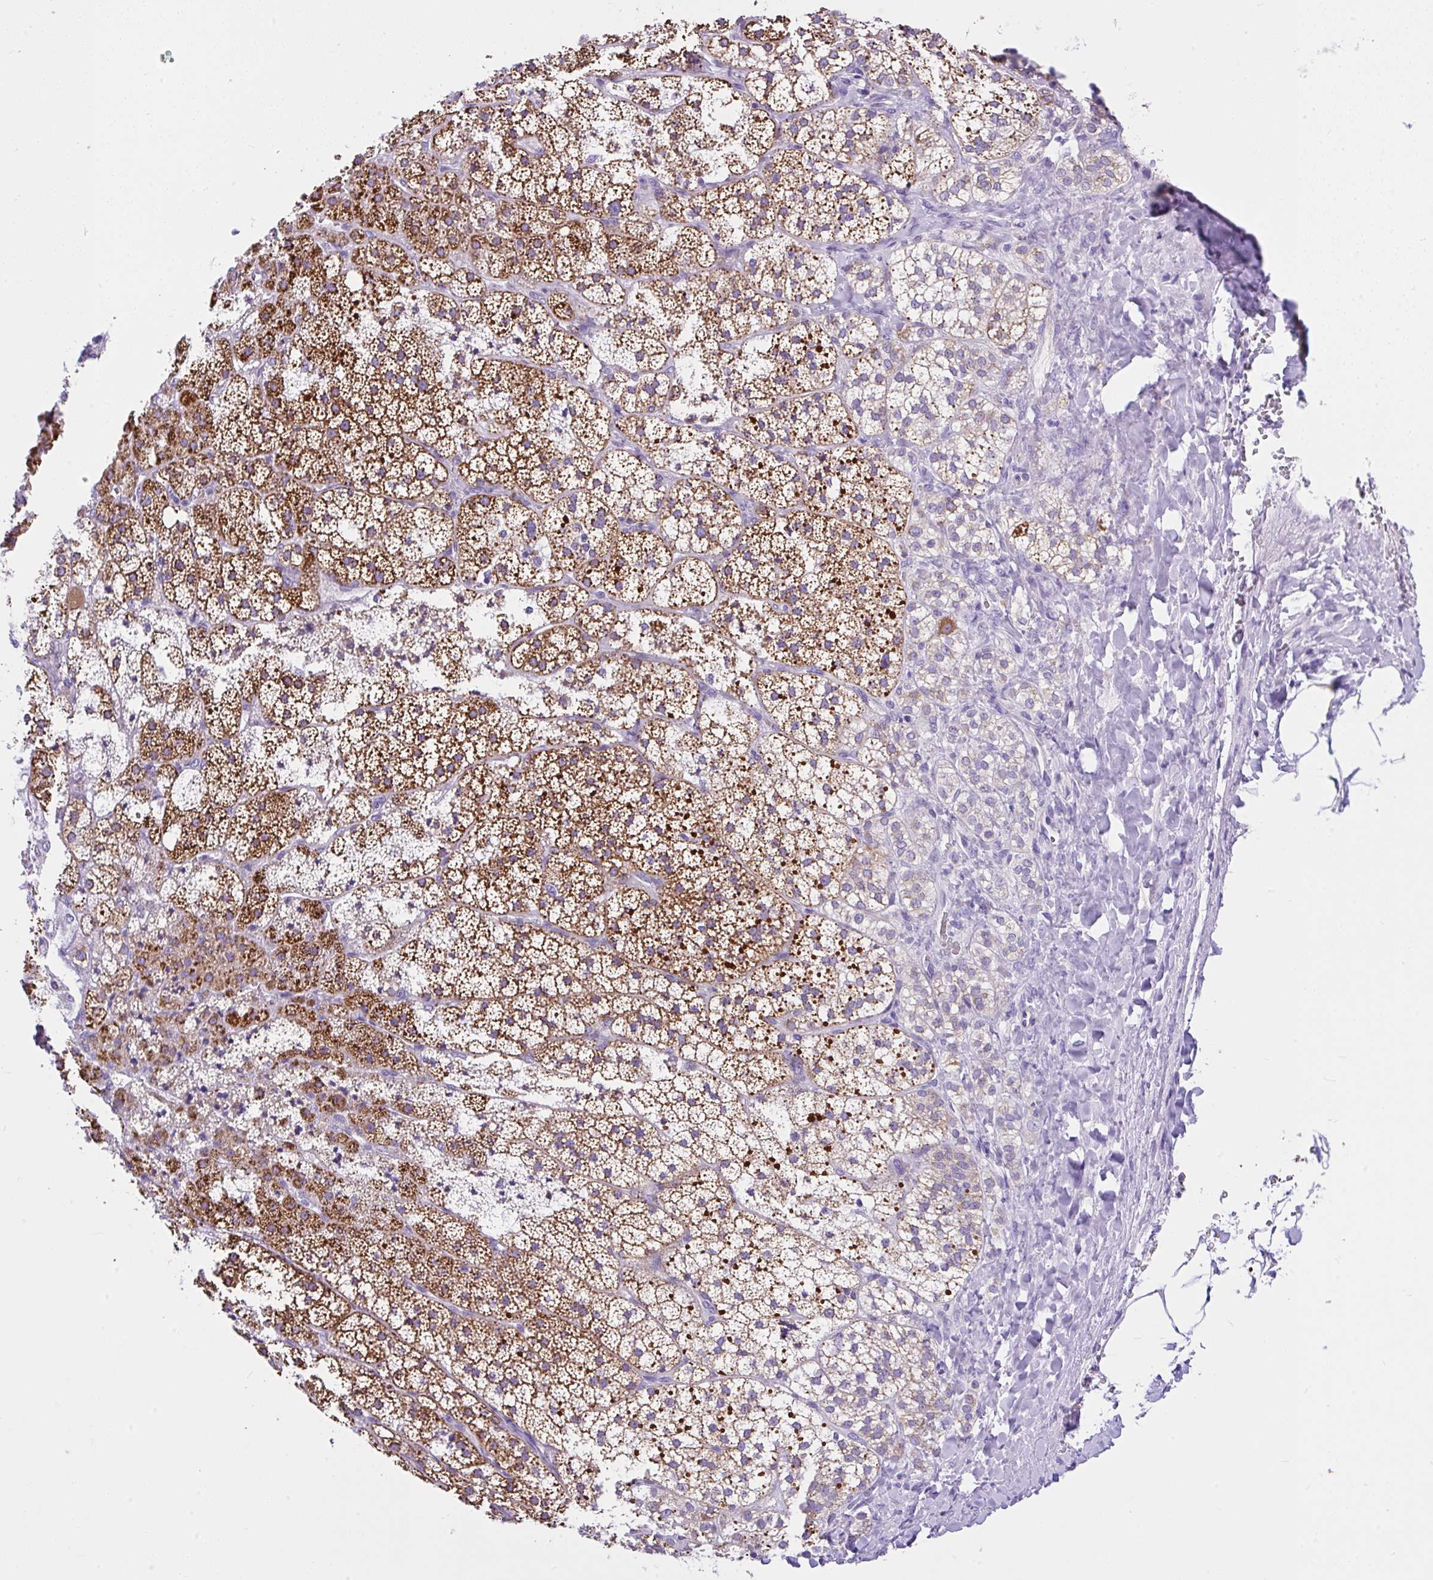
{"staining": {"intensity": "strong", "quantity": ">75%", "location": "cytoplasmic/membranous"}, "tissue": "adrenal gland", "cell_type": "Glandular cells", "image_type": "normal", "snomed": [{"axis": "morphology", "description": "Normal tissue, NOS"}, {"axis": "topography", "description": "Adrenal gland"}], "caption": "Protein staining exhibits strong cytoplasmic/membranous expression in about >75% of glandular cells in benign adrenal gland.", "gene": "SLC13A1", "patient": {"sex": "male", "age": 53}}